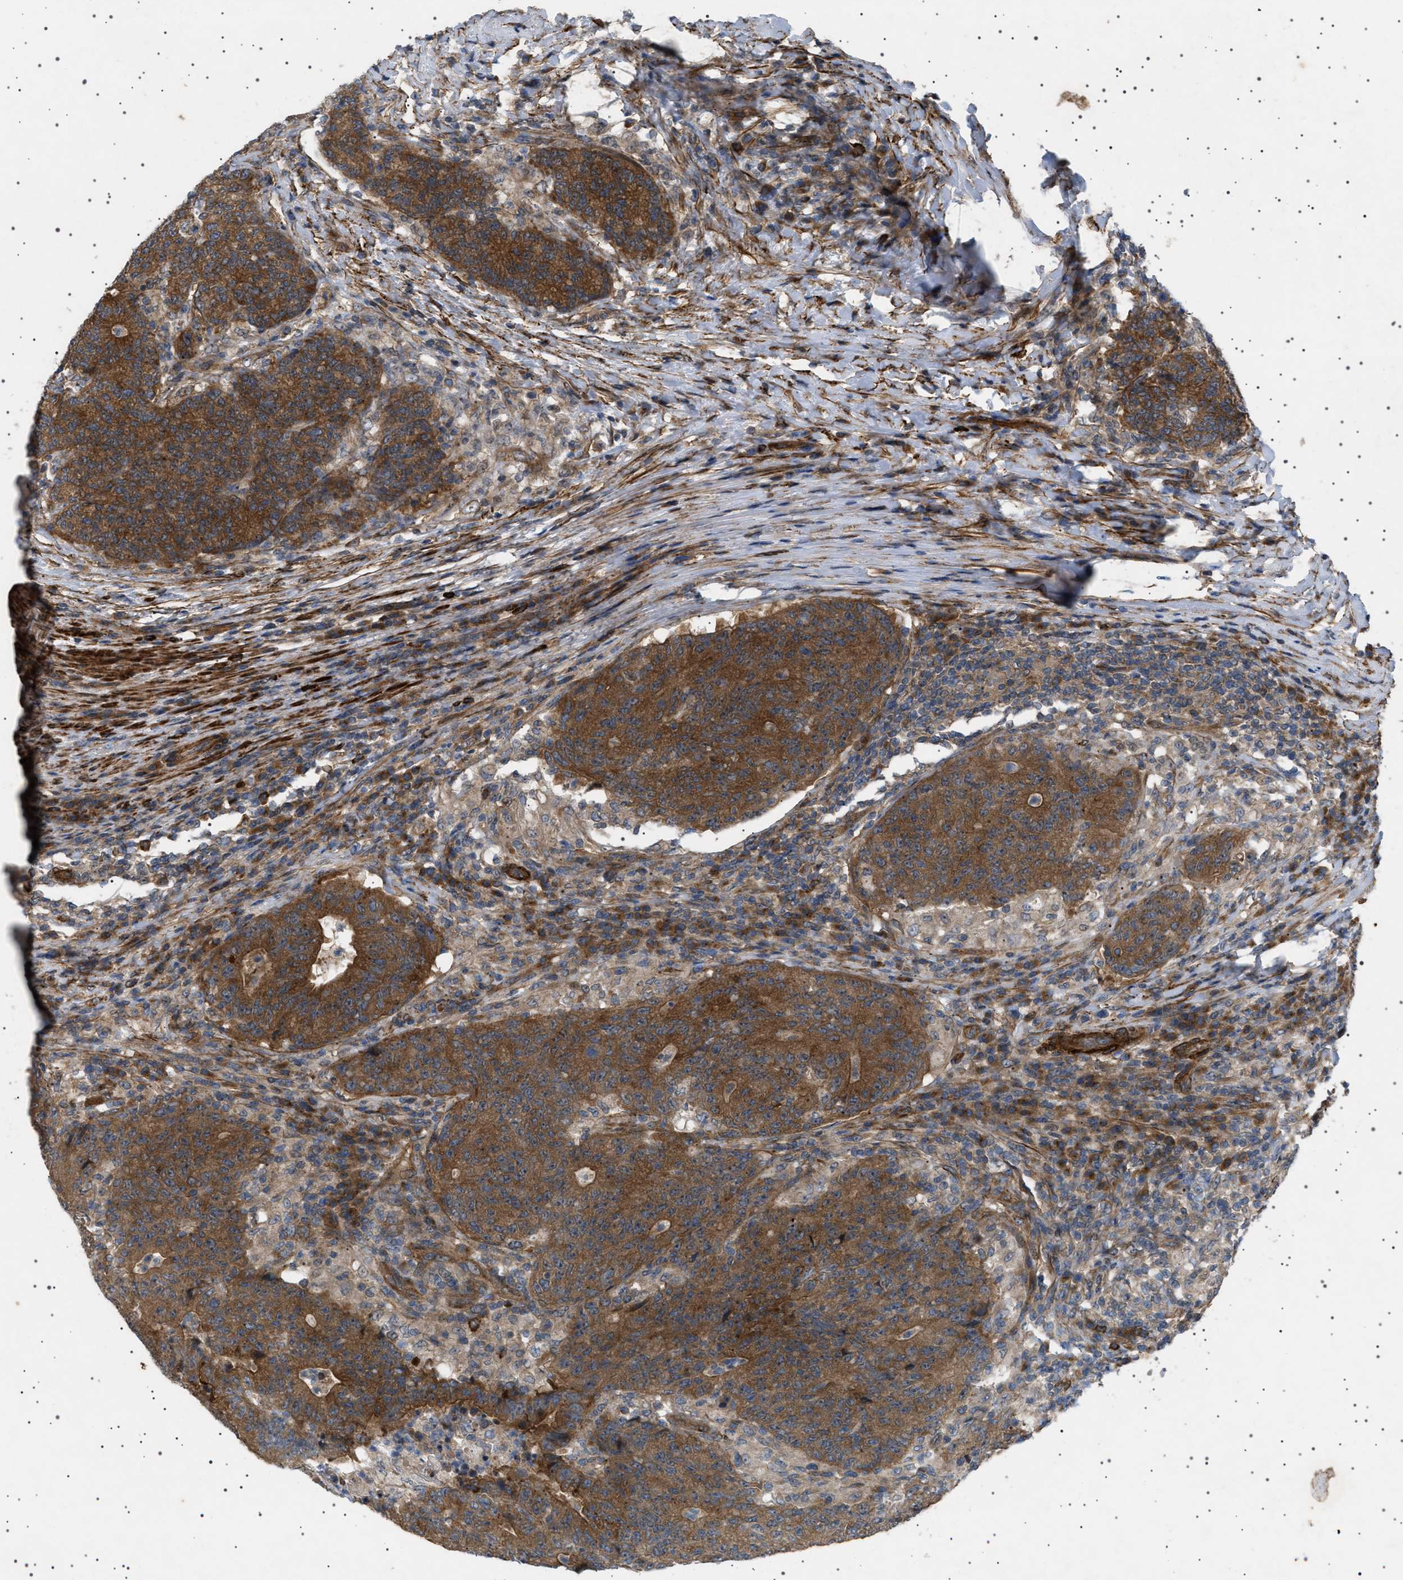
{"staining": {"intensity": "strong", "quantity": ">75%", "location": "cytoplasmic/membranous"}, "tissue": "colorectal cancer", "cell_type": "Tumor cells", "image_type": "cancer", "snomed": [{"axis": "morphology", "description": "Normal tissue, NOS"}, {"axis": "morphology", "description": "Adenocarcinoma, NOS"}, {"axis": "topography", "description": "Colon"}], "caption": "Colorectal cancer was stained to show a protein in brown. There is high levels of strong cytoplasmic/membranous expression in approximately >75% of tumor cells.", "gene": "CCDC186", "patient": {"sex": "female", "age": 75}}